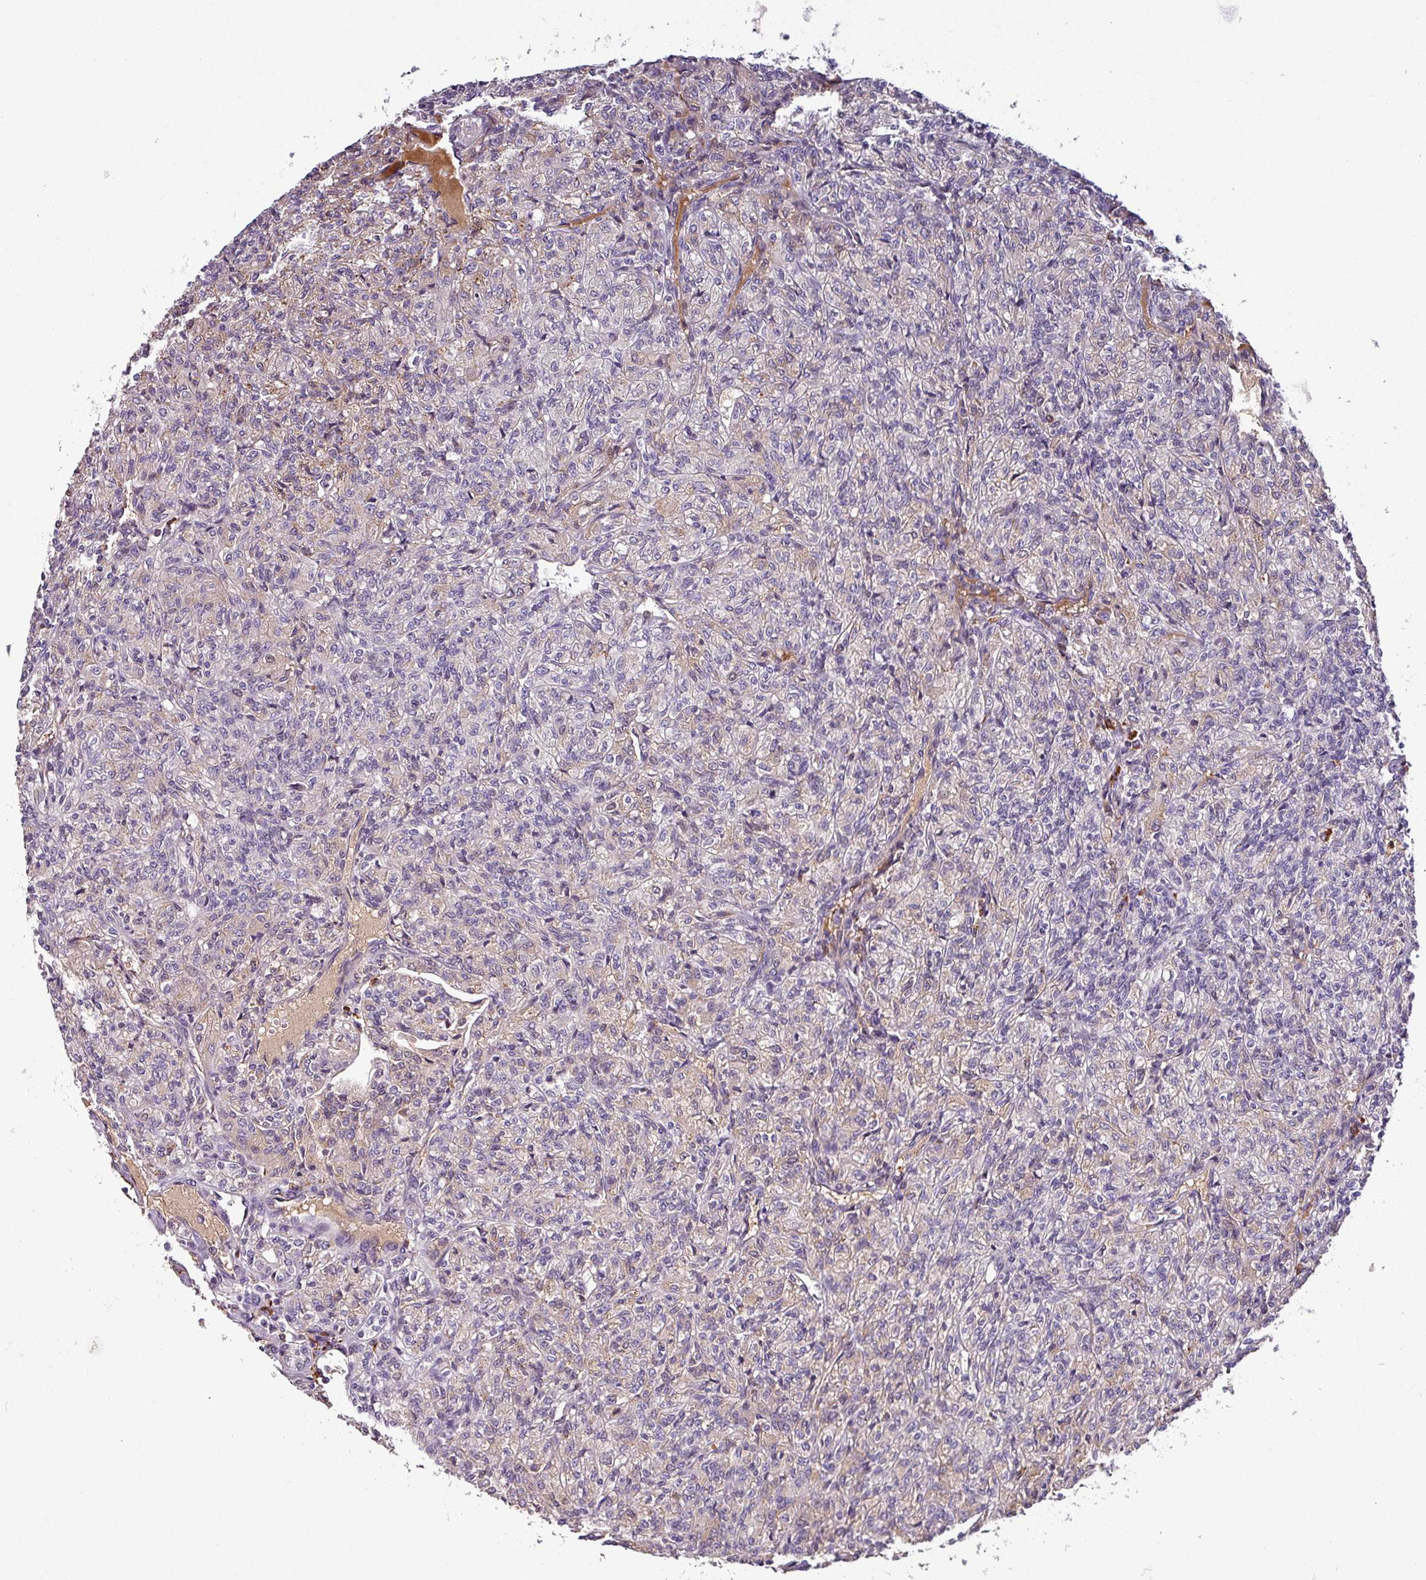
{"staining": {"intensity": "negative", "quantity": "none", "location": "none"}, "tissue": "renal cancer", "cell_type": "Tumor cells", "image_type": "cancer", "snomed": [{"axis": "morphology", "description": "Adenocarcinoma, NOS"}, {"axis": "topography", "description": "Kidney"}], "caption": "Protein analysis of renal adenocarcinoma exhibits no significant staining in tumor cells.", "gene": "PUS1", "patient": {"sex": "male", "age": 77}}